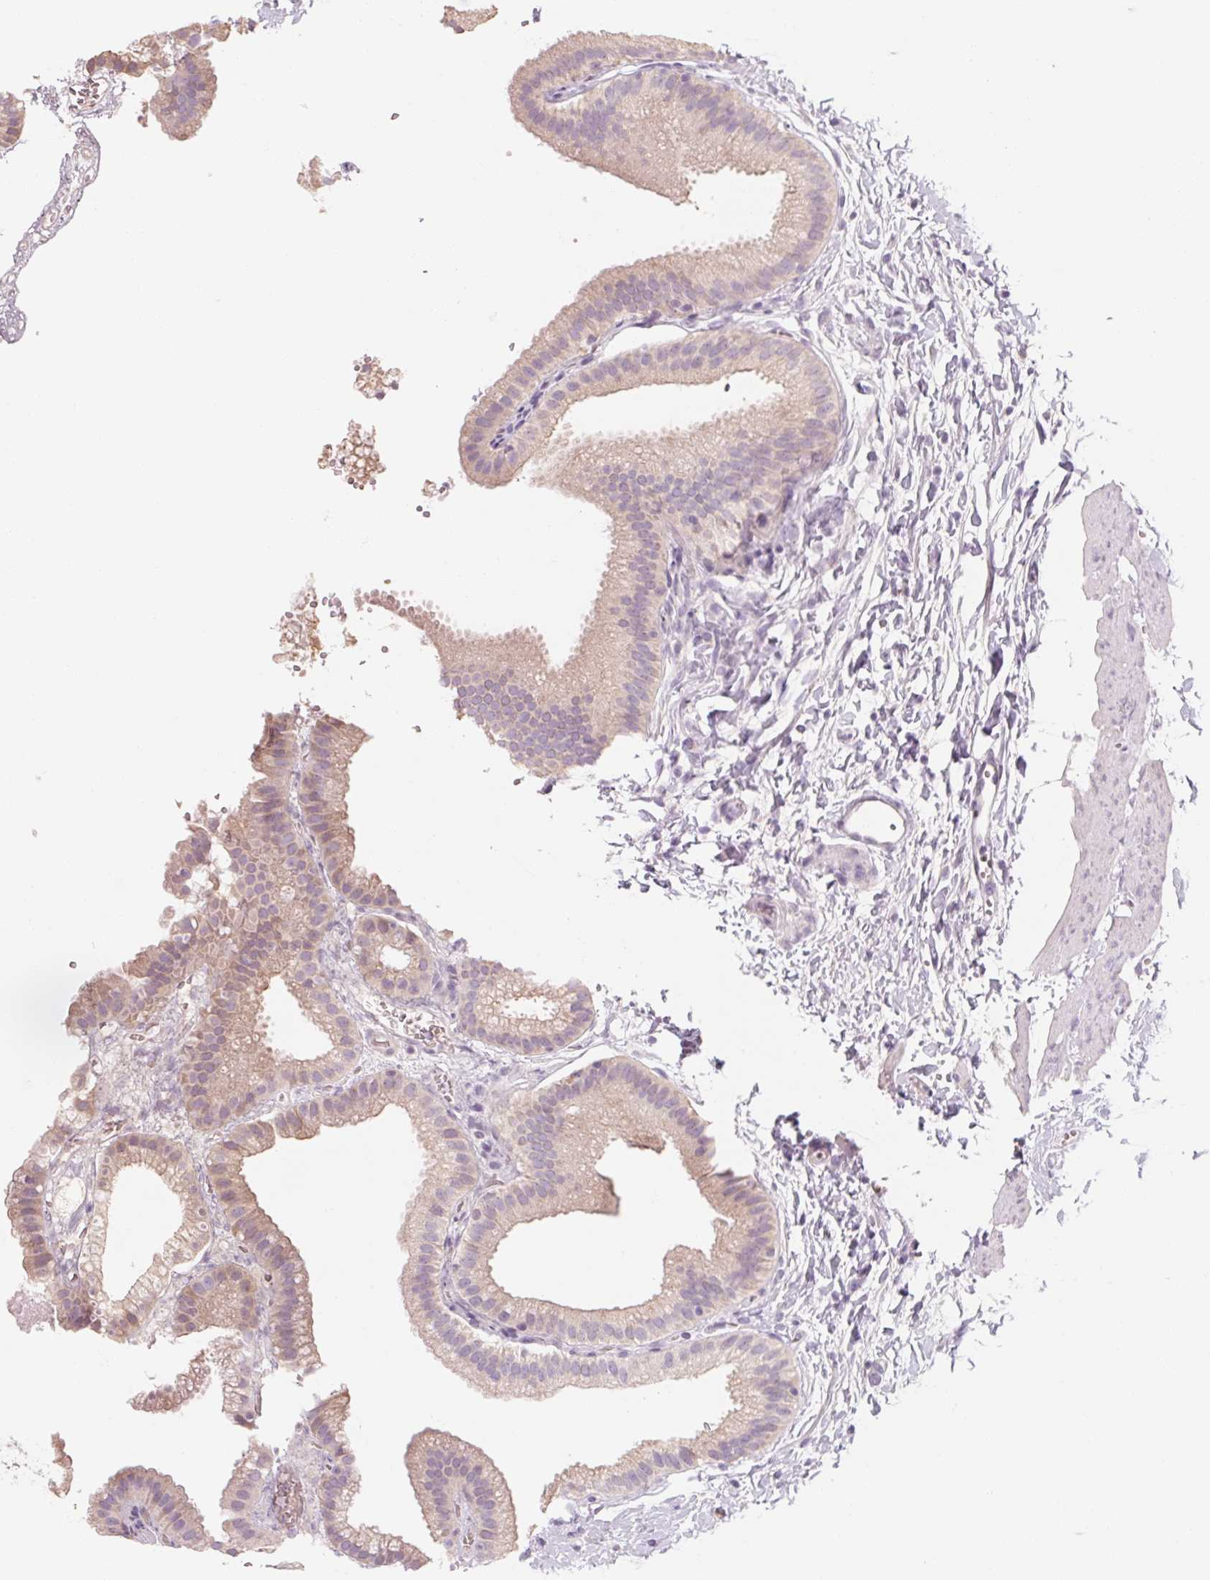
{"staining": {"intensity": "weak", "quantity": "25%-75%", "location": "cytoplasmic/membranous"}, "tissue": "gallbladder", "cell_type": "Glandular cells", "image_type": "normal", "snomed": [{"axis": "morphology", "description": "Normal tissue, NOS"}, {"axis": "topography", "description": "Gallbladder"}], "caption": "Immunohistochemical staining of unremarkable human gallbladder displays low levels of weak cytoplasmic/membranous positivity in approximately 25%-75% of glandular cells. (Stains: DAB (3,3'-diaminobenzidine) in brown, nuclei in blue, Microscopy: brightfield microscopy at high magnification).", "gene": "POU1F1", "patient": {"sex": "female", "age": 63}}